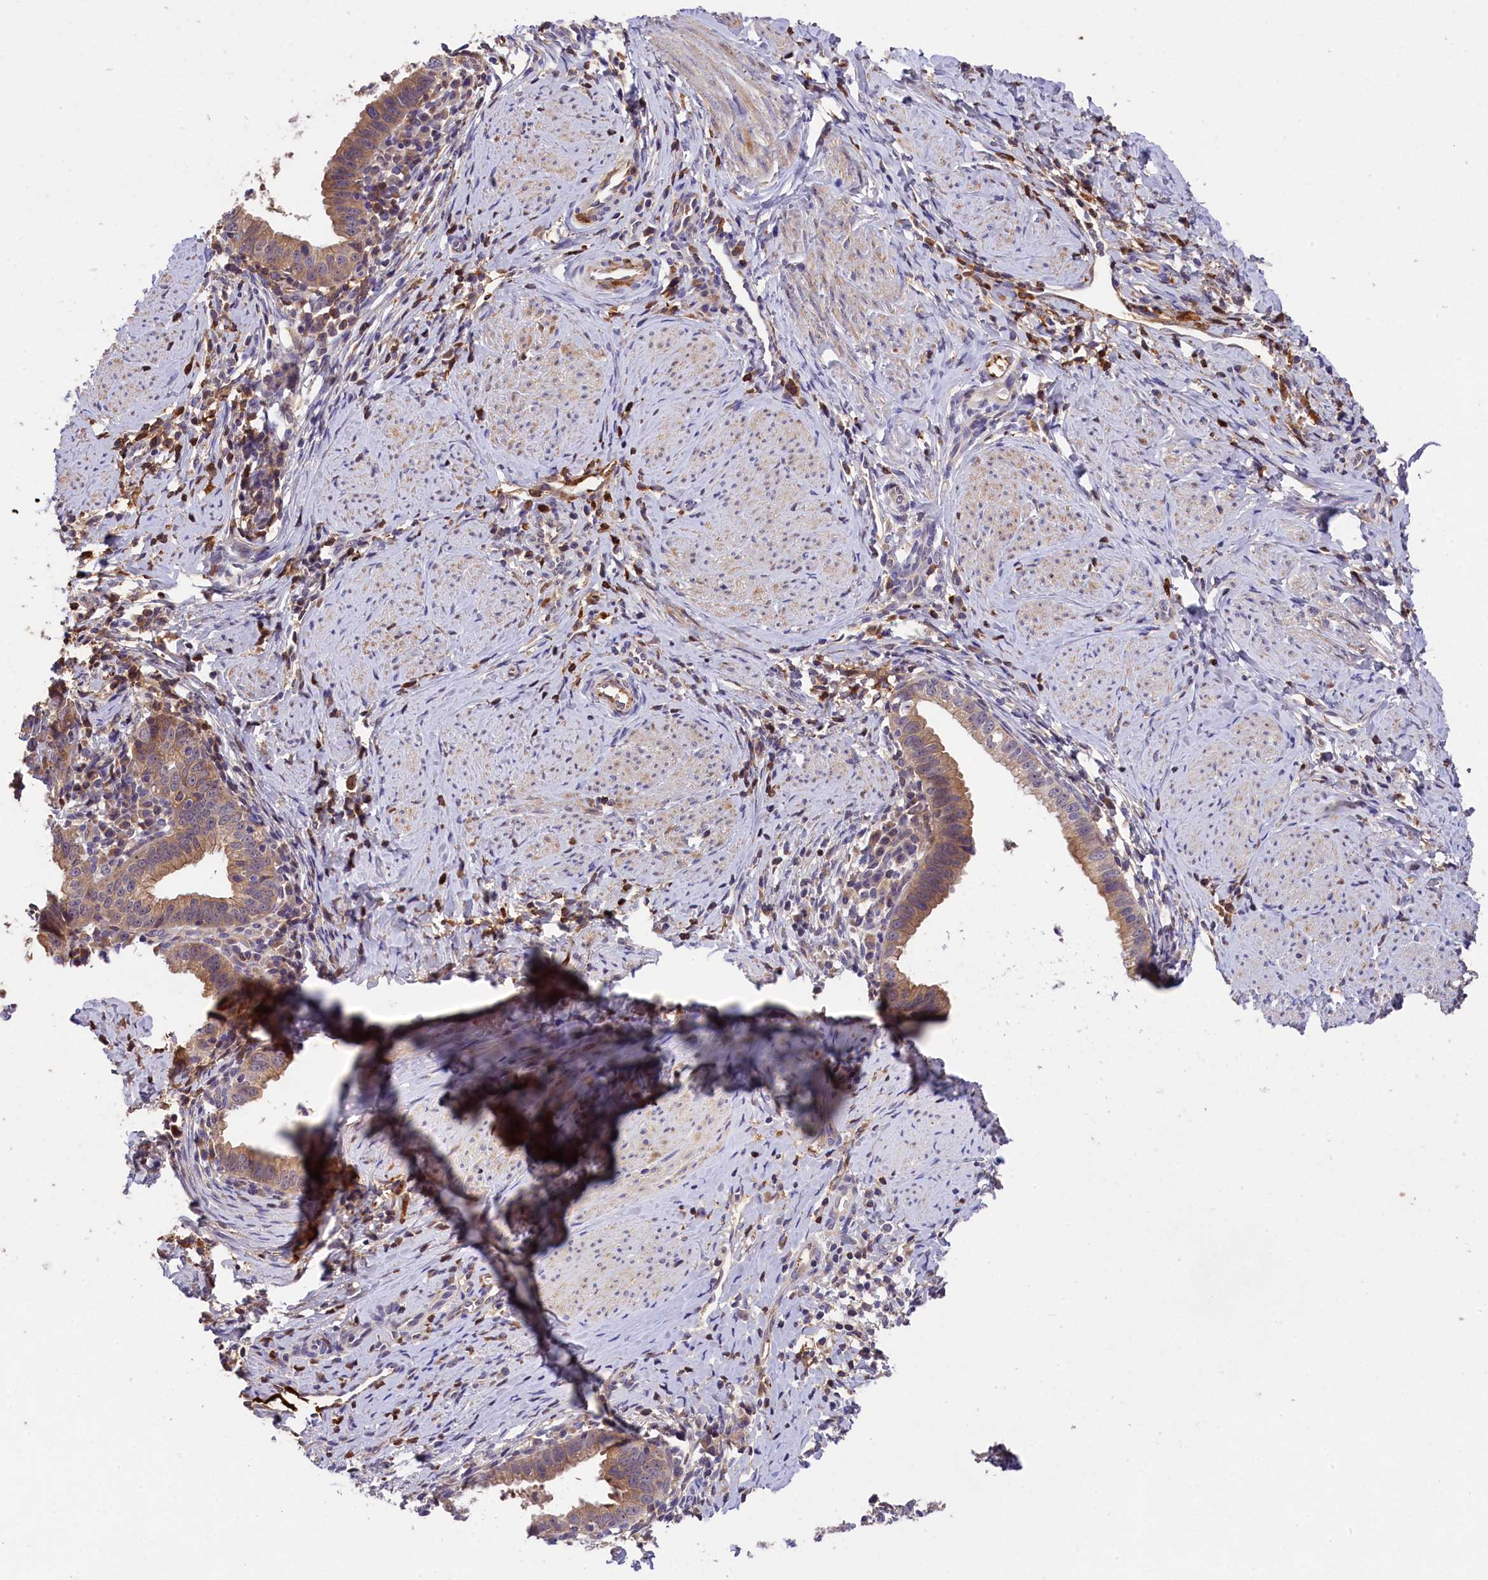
{"staining": {"intensity": "moderate", "quantity": ">75%", "location": "cytoplasmic/membranous"}, "tissue": "cervical cancer", "cell_type": "Tumor cells", "image_type": "cancer", "snomed": [{"axis": "morphology", "description": "Adenocarcinoma, NOS"}, {"axis": "topography", "description": "Cervix"}], "caption": "Tumor cells display medium levels of moderate cytoplasmic/membranous staining in approximately >75% of cells in cervical cancer.", "gene": "PHAF1", "patient": {"sex": "female", "age": 36}}